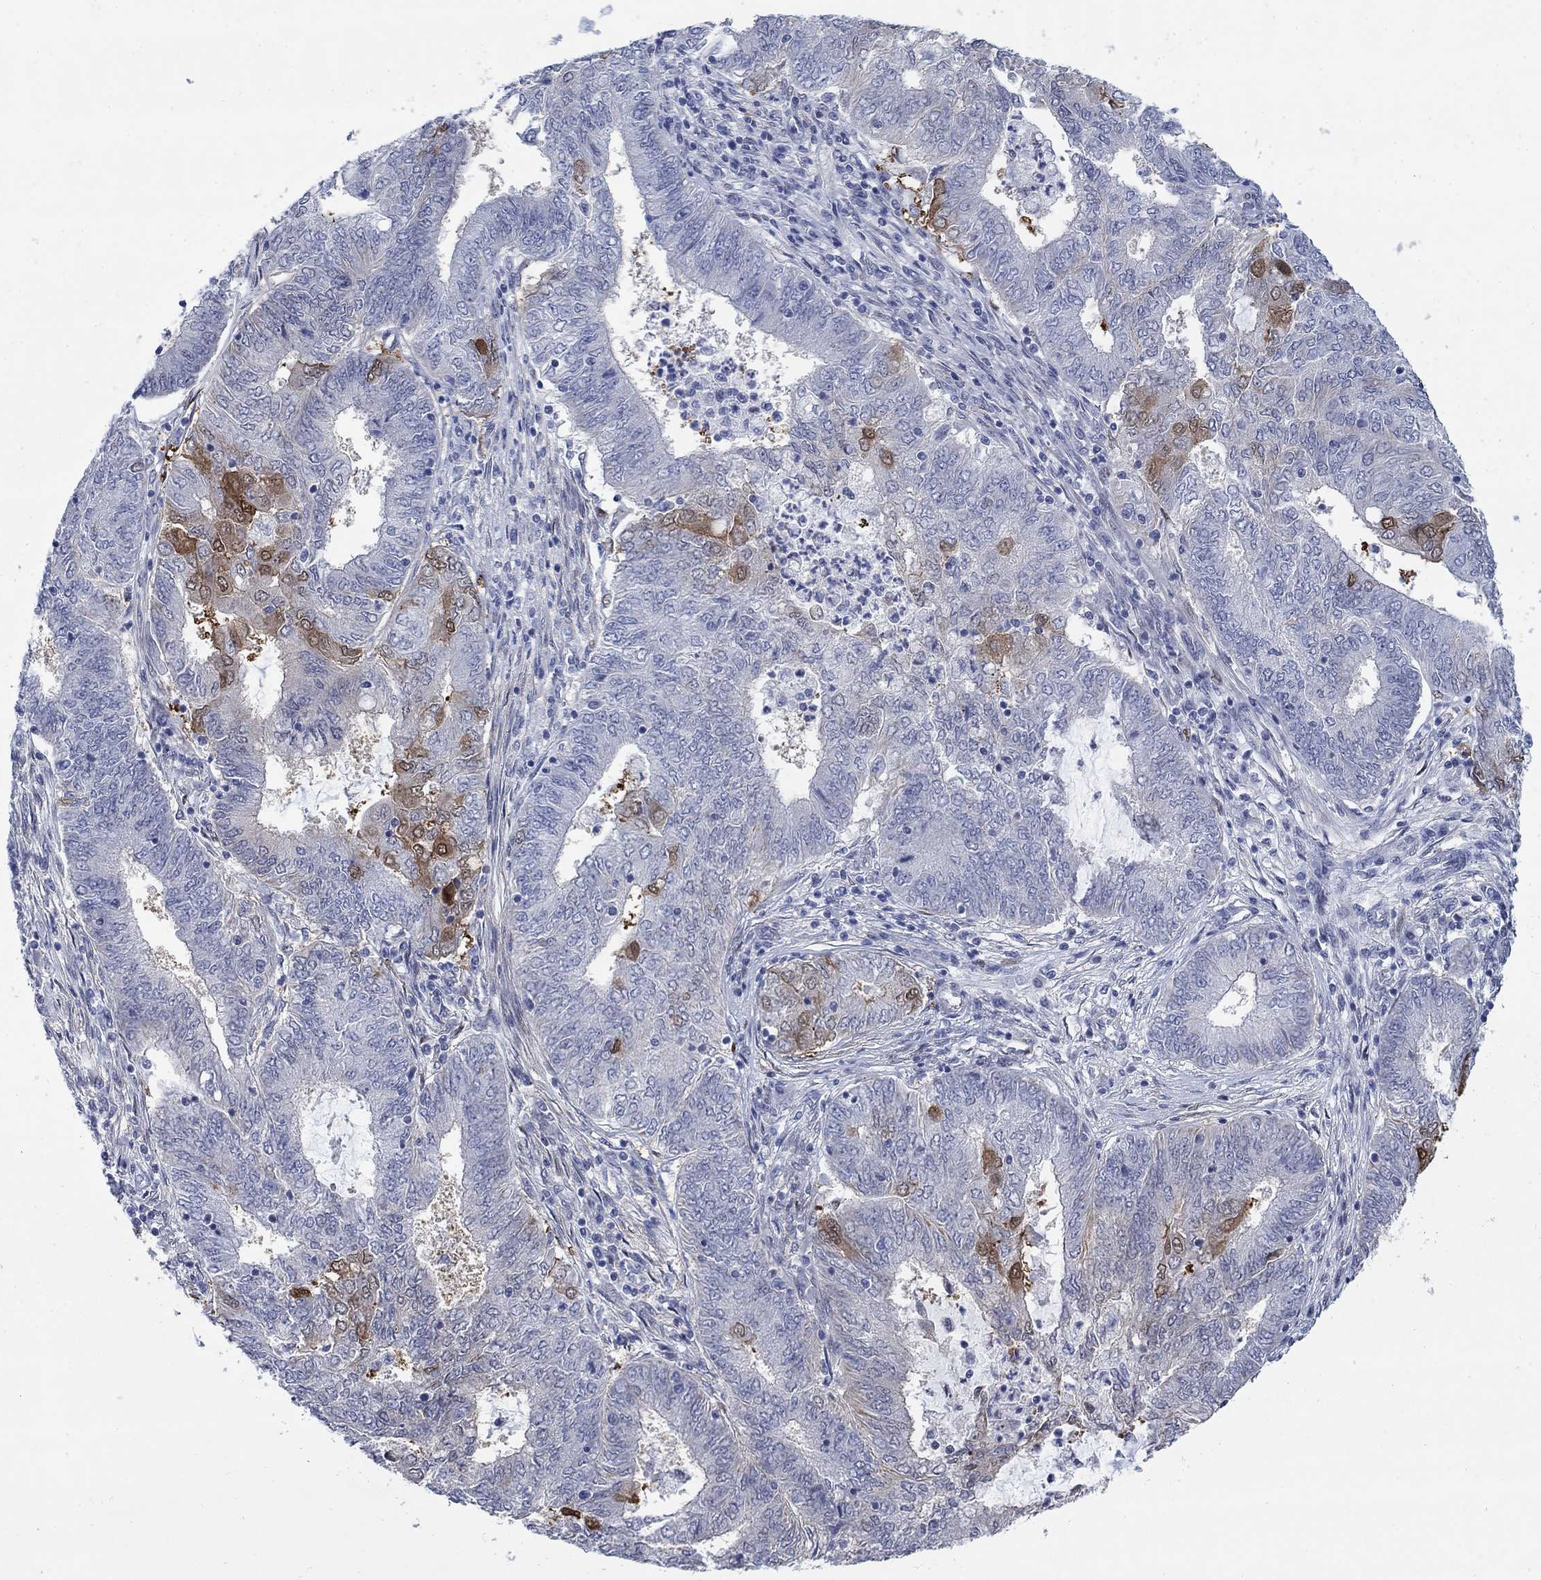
{"staining": {"intensity": "moderate", "quantity": "<25%", "location": "cytoplasmic/membranous"}, "tissue": "endometrial cancer", "cell_type": "Tumor cells", "image_type": "cancer", "snomed": [{"axis": "morphology", "description": "Adenocarcinoma, NOS"}, {"axis": "topography", "description": "Endometrium"}], "caption": "Tumor cells exhibit low levels of moderate cytoplasmic/membranous expression in approximately <25% of cells in human endometrial cancer. Immunohistochemistry stains the protein in brown and the nuclei are stained blue.", "gene": "MYO3A", "patient": {"sex": "female", "age": 62}}